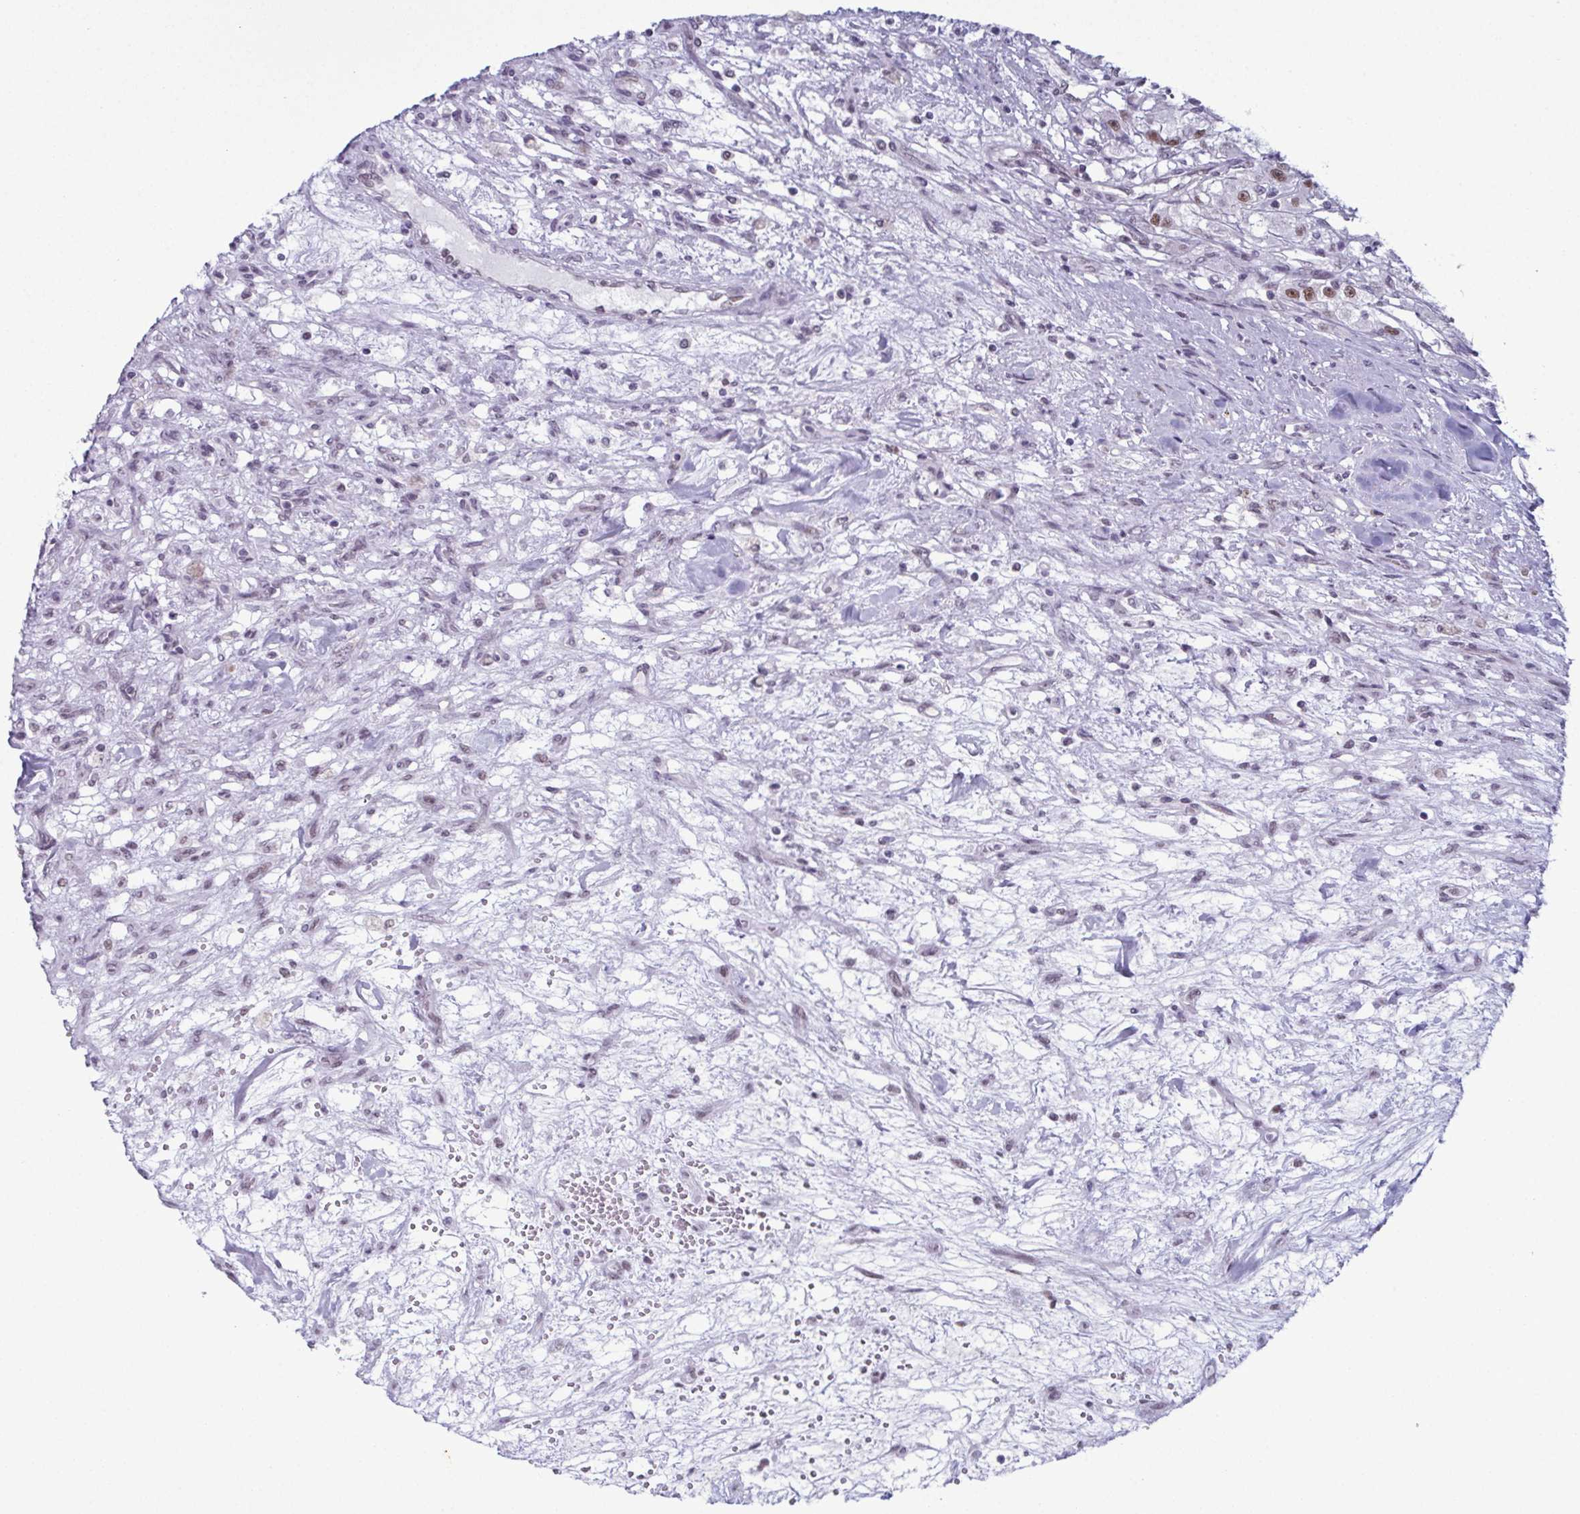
{"staining": {"intensity": "moderate", "quantity": ">75%", "location": "nuclear"}, "tissue": "renal cancer", "cell_type": "Tumor cells", "image_type": "cancer", "snomed": [{"axis": "morphology", "description": "Adenocarcinoma, NOS"}, {"axis": "topography", "description": "Kidney"}], "caption": "Immunohistochemical staining of adenocarcinoma (renal) demonstrates medium levels of moderate nuclear protein expression in about >75% of tumor cells.", "gene": "RBM7", "patient": {"sex": "female", "age": 63}}